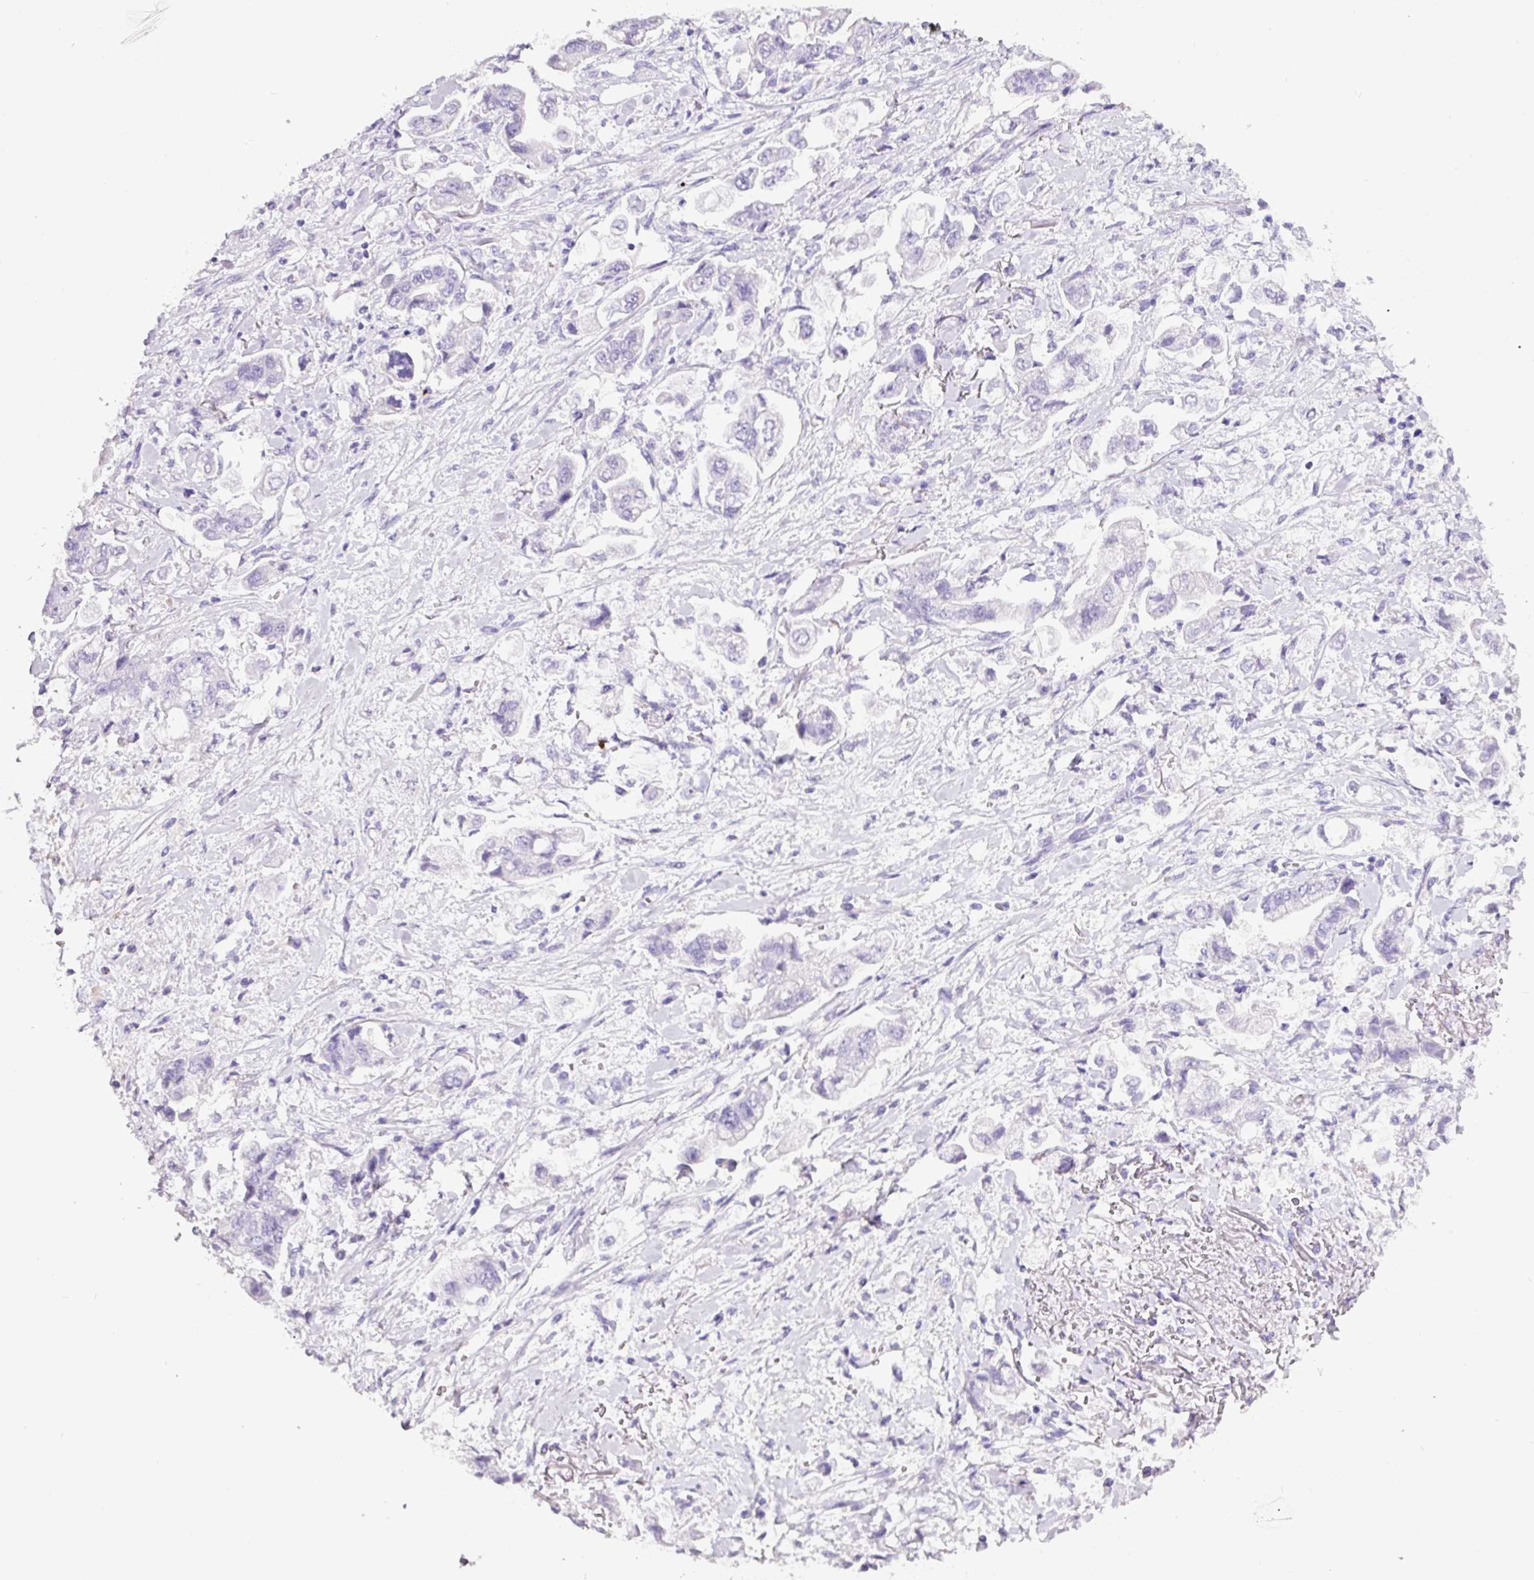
{"staining": {"intensity": "negative", "quantity": "none", "location": "none"}, "tissue": "stomach cancer", "cell_type": "Tumor cells", "image_type": "cancer", "snomed": [{"axis": "morphology", "description": "Adenocarcinoma, NOS"}, {"axis": "topography", "description": "Stomach"}], "caption": "Immunohistochemical staining of human stomach cancer (adenocarcinoma) shows no significant positivity in tumor cells.", "gene": "NAPSA", "patient": {"sex": "male", "age": 62}}